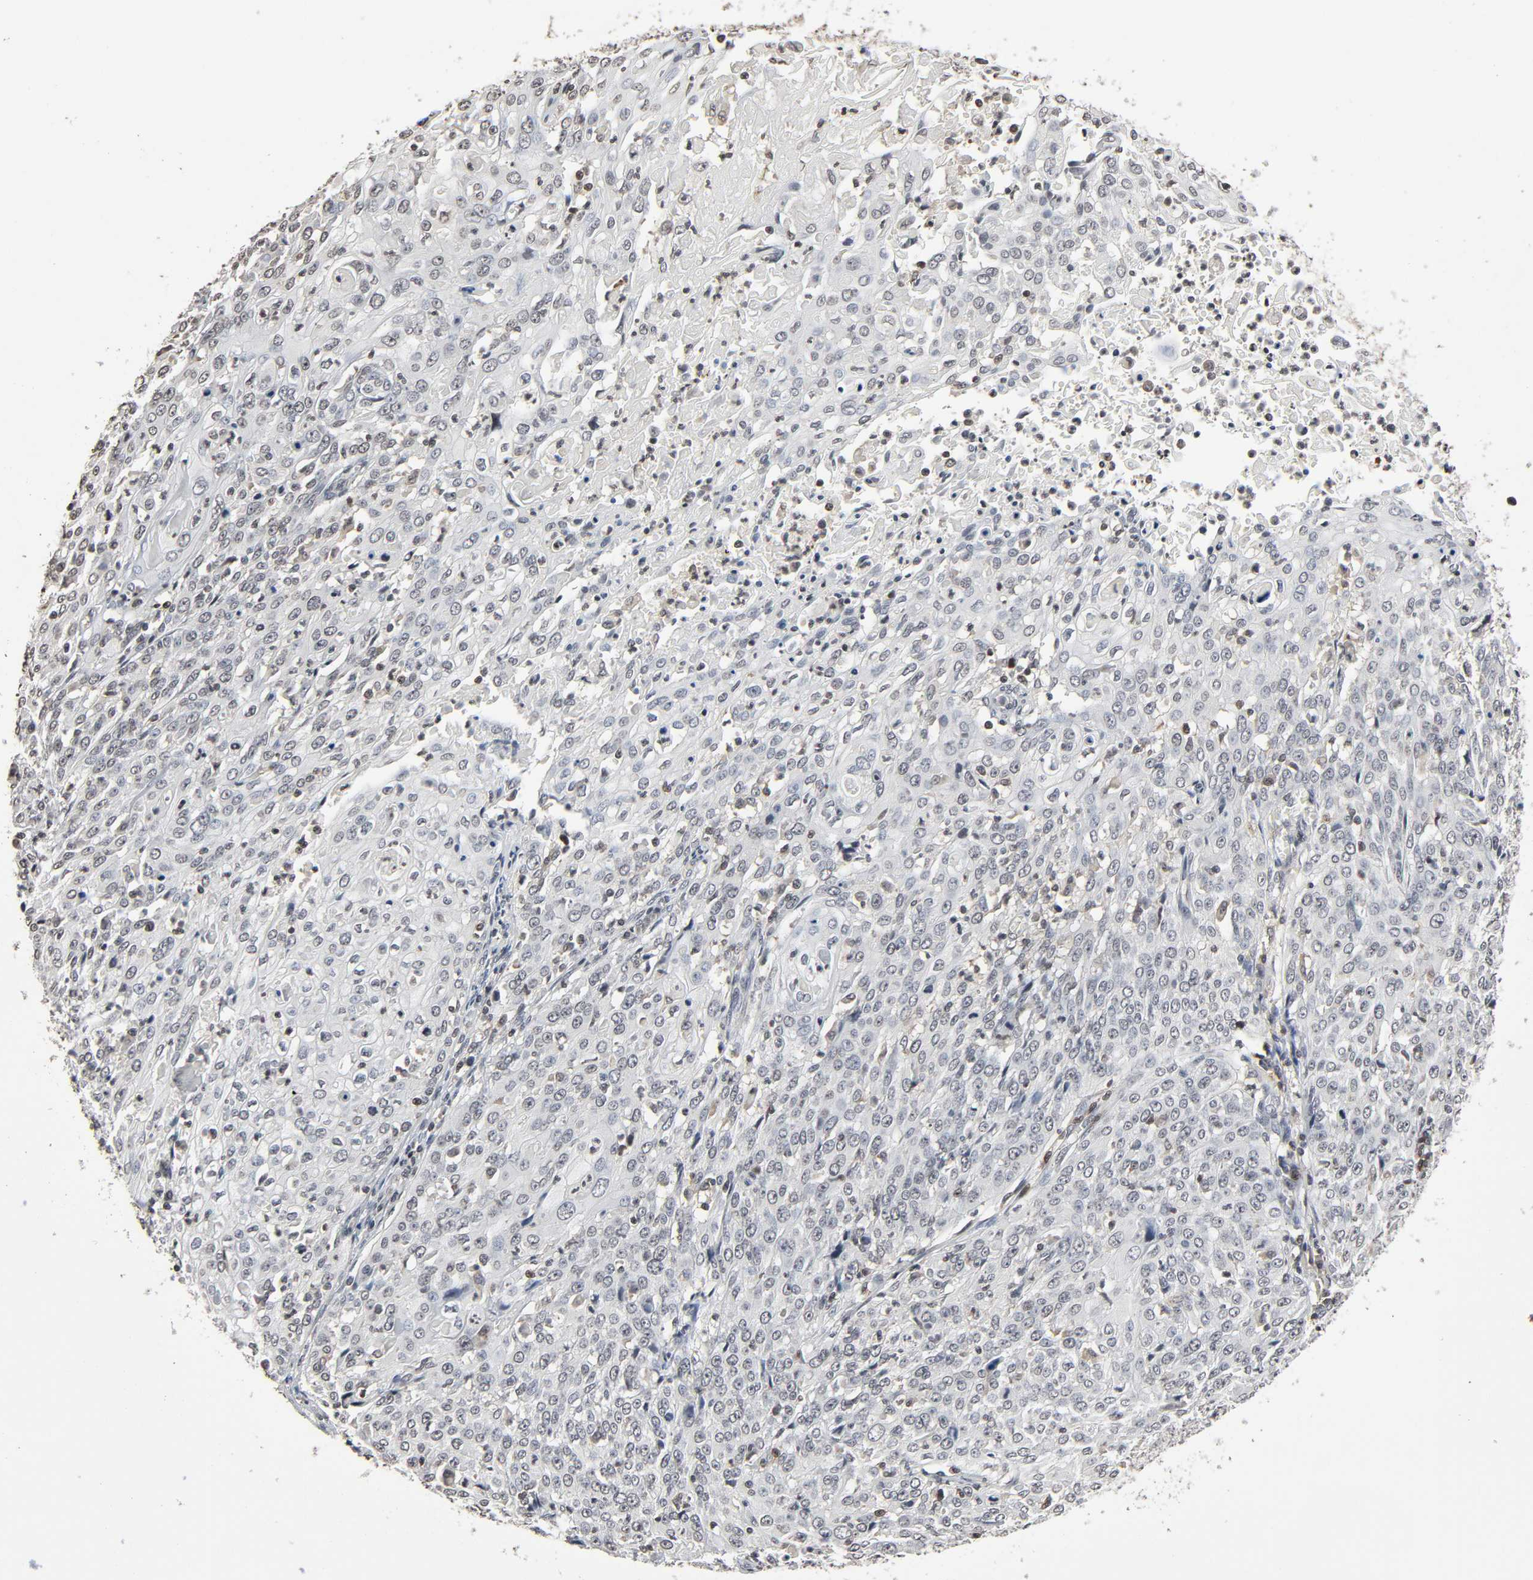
{"staining": {"intensity": "negative", "quantity": "none", "location": "none"}, "tissue": "cervical cancer", "cell_type": "Tumor cells", "image_type": "cancer", "snomed": [{"axis": "morphology", "description": "Squamous cell carcinoma, NOS"}, {"axis": "topography", "description": "Cervix"}], "caption": "The image demonstrates no significant staining in tumor cells of cervical cancer. The staining is performed using DAB (3,3'-diaminobenzidine) brown chromogen with nuclei counter-stained in using hematoxylin.", "gene": "STK4", "patient": {"sex": "female", "age": 39}}